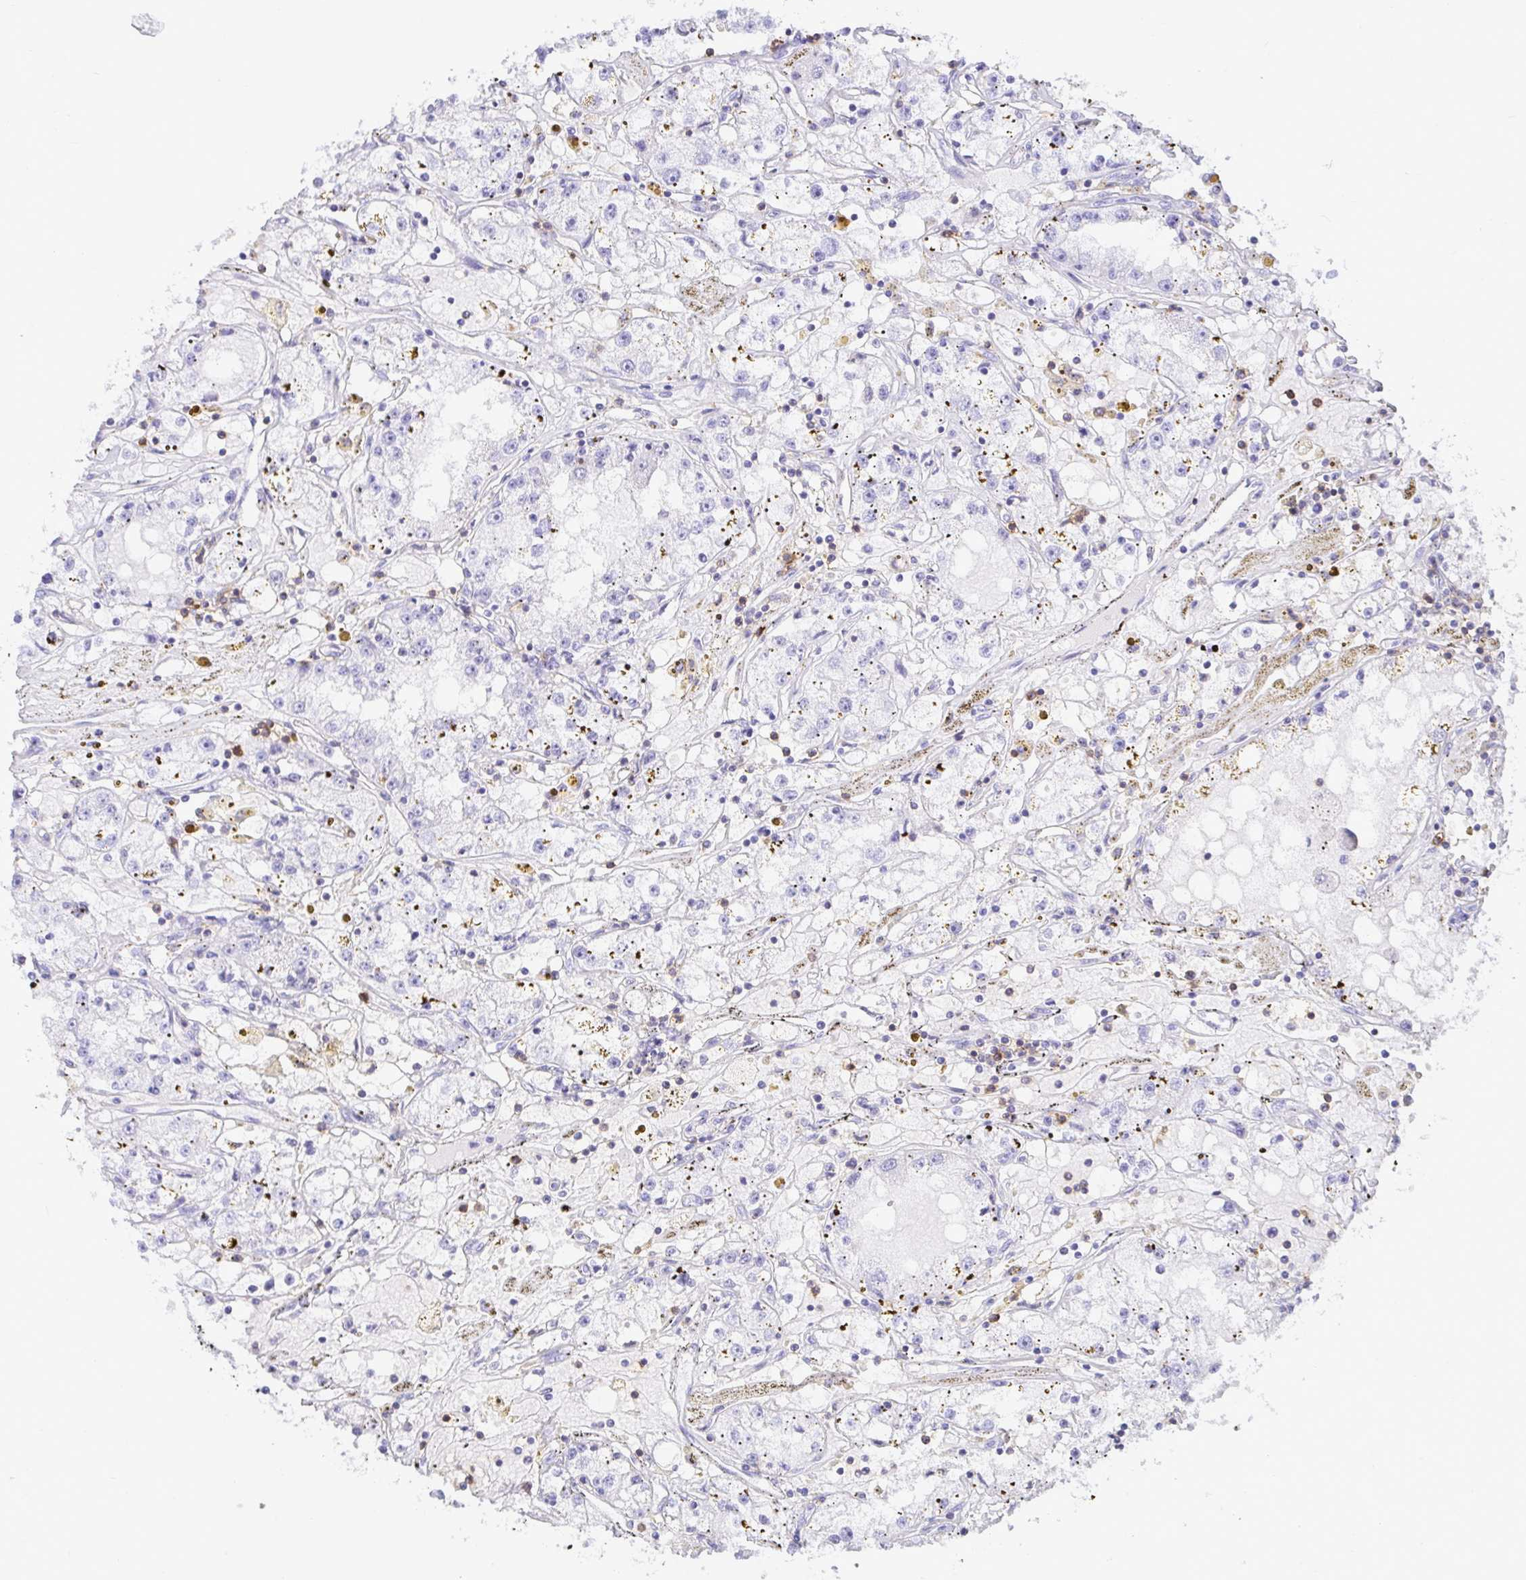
{"staining": {"intensity": "negative", "quantity": "none", "location": "none"}, "tissue": "renal cancer", "cell_type": "Tumor cells", "image_type": "cancer", "snomed": [{"axis": "morphology", "description": "Adenocarcinoma, NOS"}, {"axis": "topography", "description": "Kidney"}], "caption": "Human renal cancer (adenocarcinoma) stained for a protein using immunohistochemistry (IHC) displays no staining in tumor cells.", "gene": "CD5", "patient": {"sex": "male", "age": 56}}